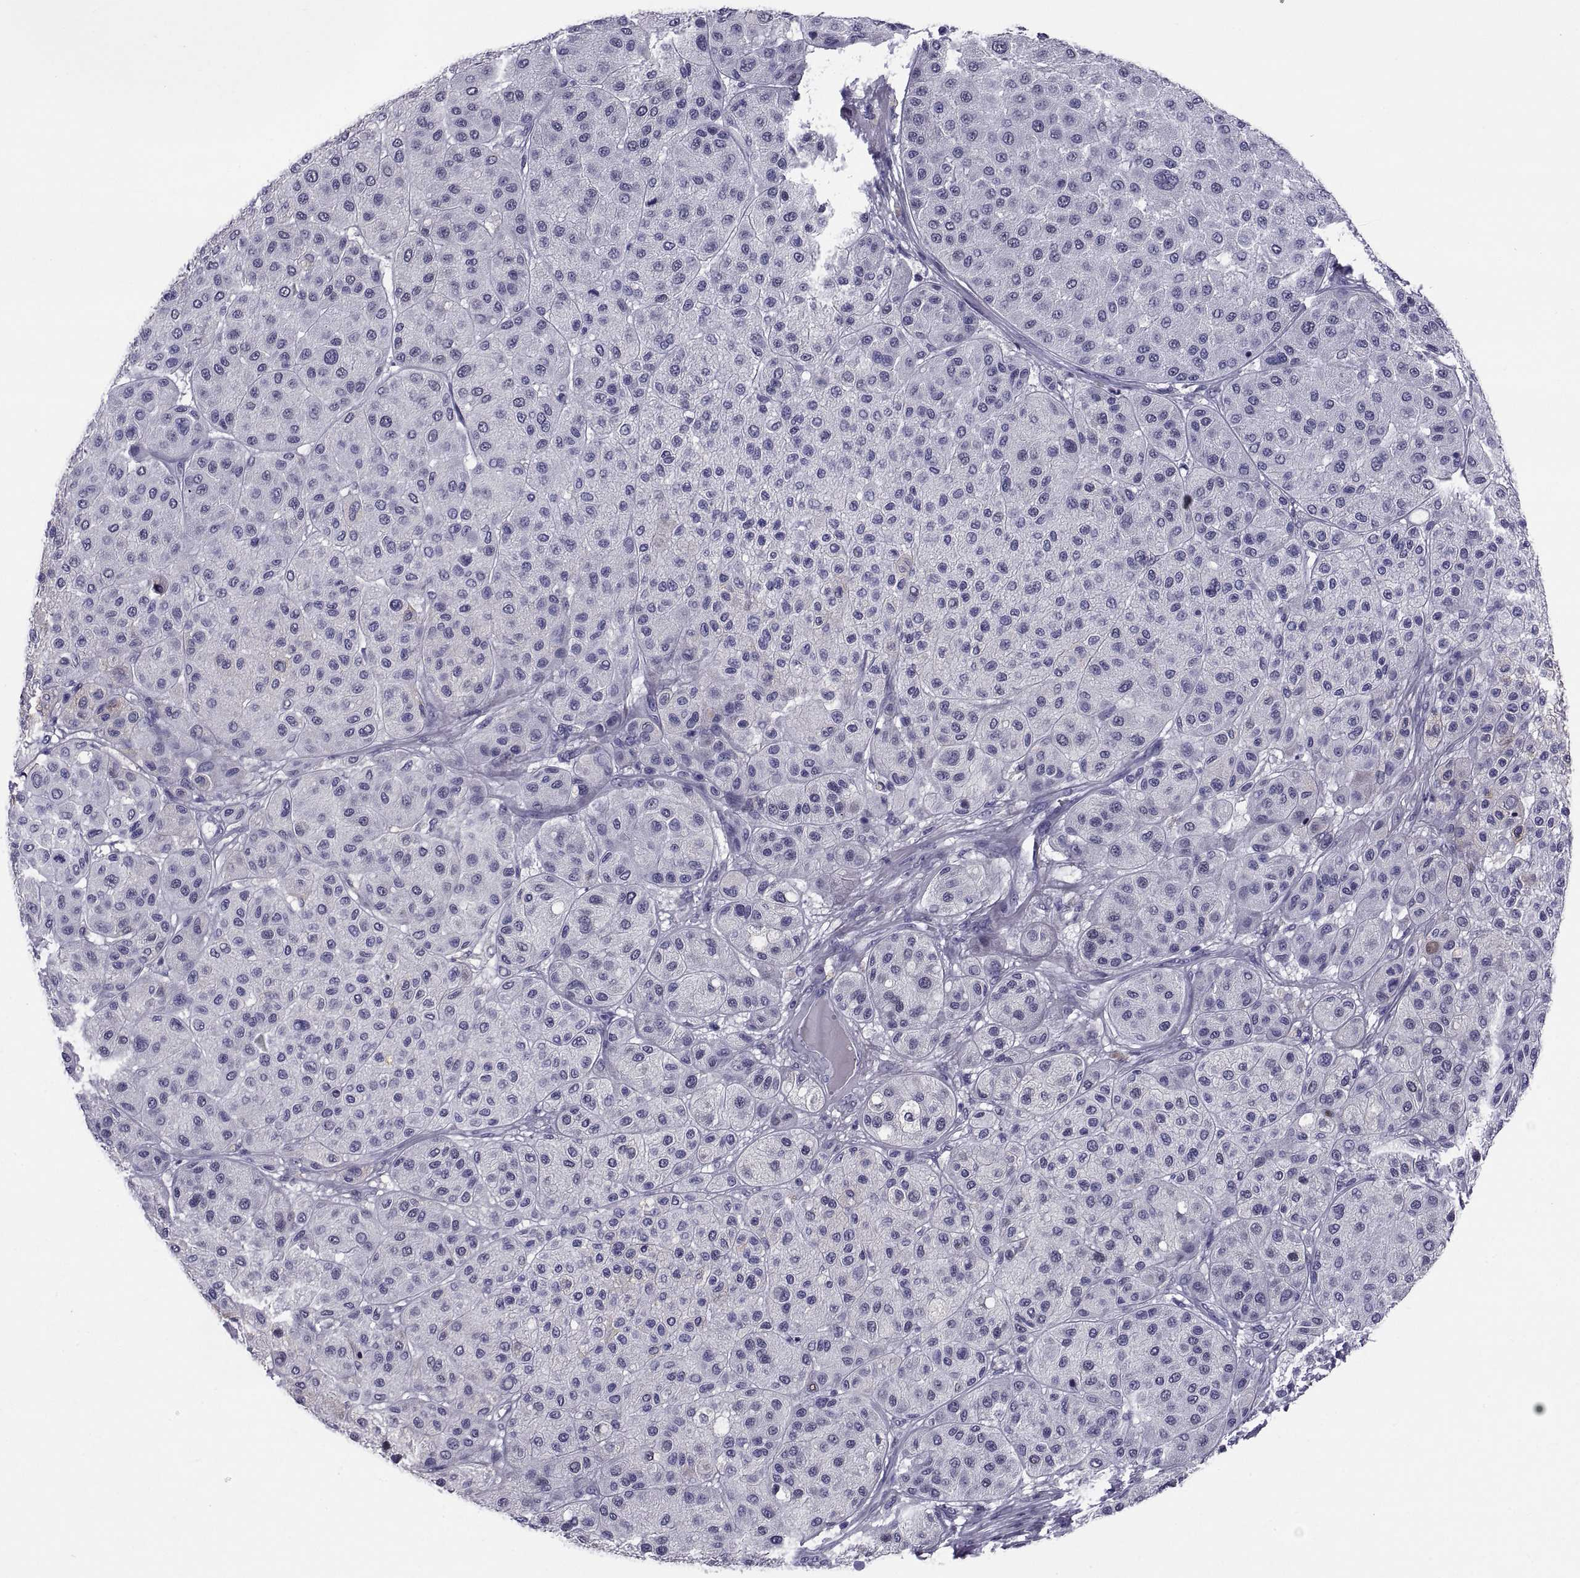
{"staining": {"intensity": "negative", "quantity": "none", "location": "none"}, "tissue": "melanoma", "cell_type": "Tumor cells", "image_type": "cancer", "snomed": [{"axis": "morphology", "description": "Malignant melanoma, Metastatic site"}, {"axis": "topography", "description": "Smooth muscle"}], "caption": "Photomicrograph shows no significant protein expression in tumor cells of malignant melanoma (metastatic site).", "gene": "TGFBR3L", "patient": {"sex": "male", "age": 41}}